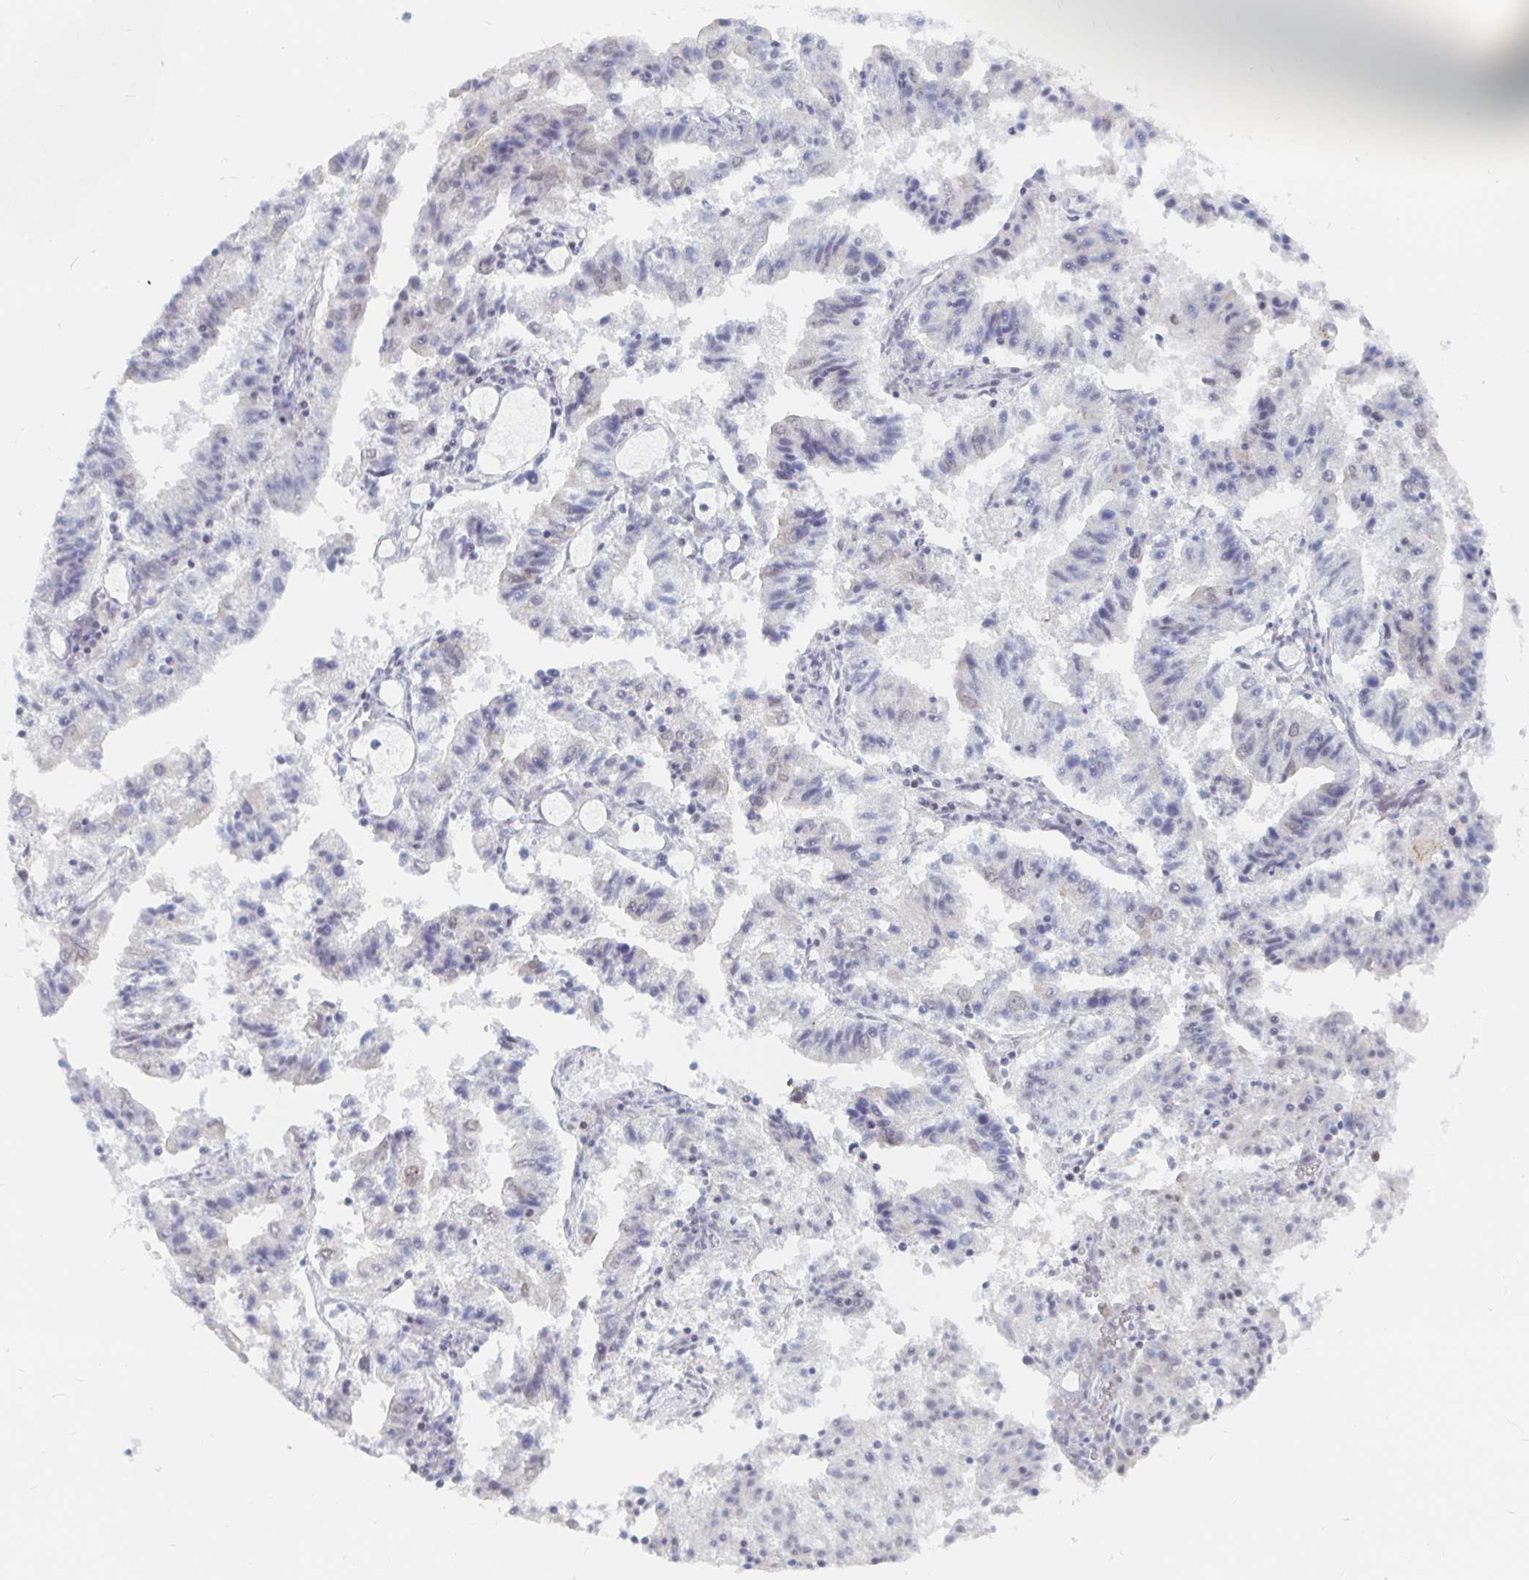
{"staining": {"intensity": "negative", "quantity": "none", "location": "none"}, "tissue": "endometrial cancer", "cell_type": "Tumor cells", "image_type": "cancer", "snomed": [{"axis": "morphology", "description": "Adenocarcinoma, NOS"}, {"axis": "topography", "description": "Endometrium"}], "caption": "Tumor cells are negative for protein expression in human endometrial cancer.", "gene": "CHD2", "patient": {"sex": "female", "age": 82}}